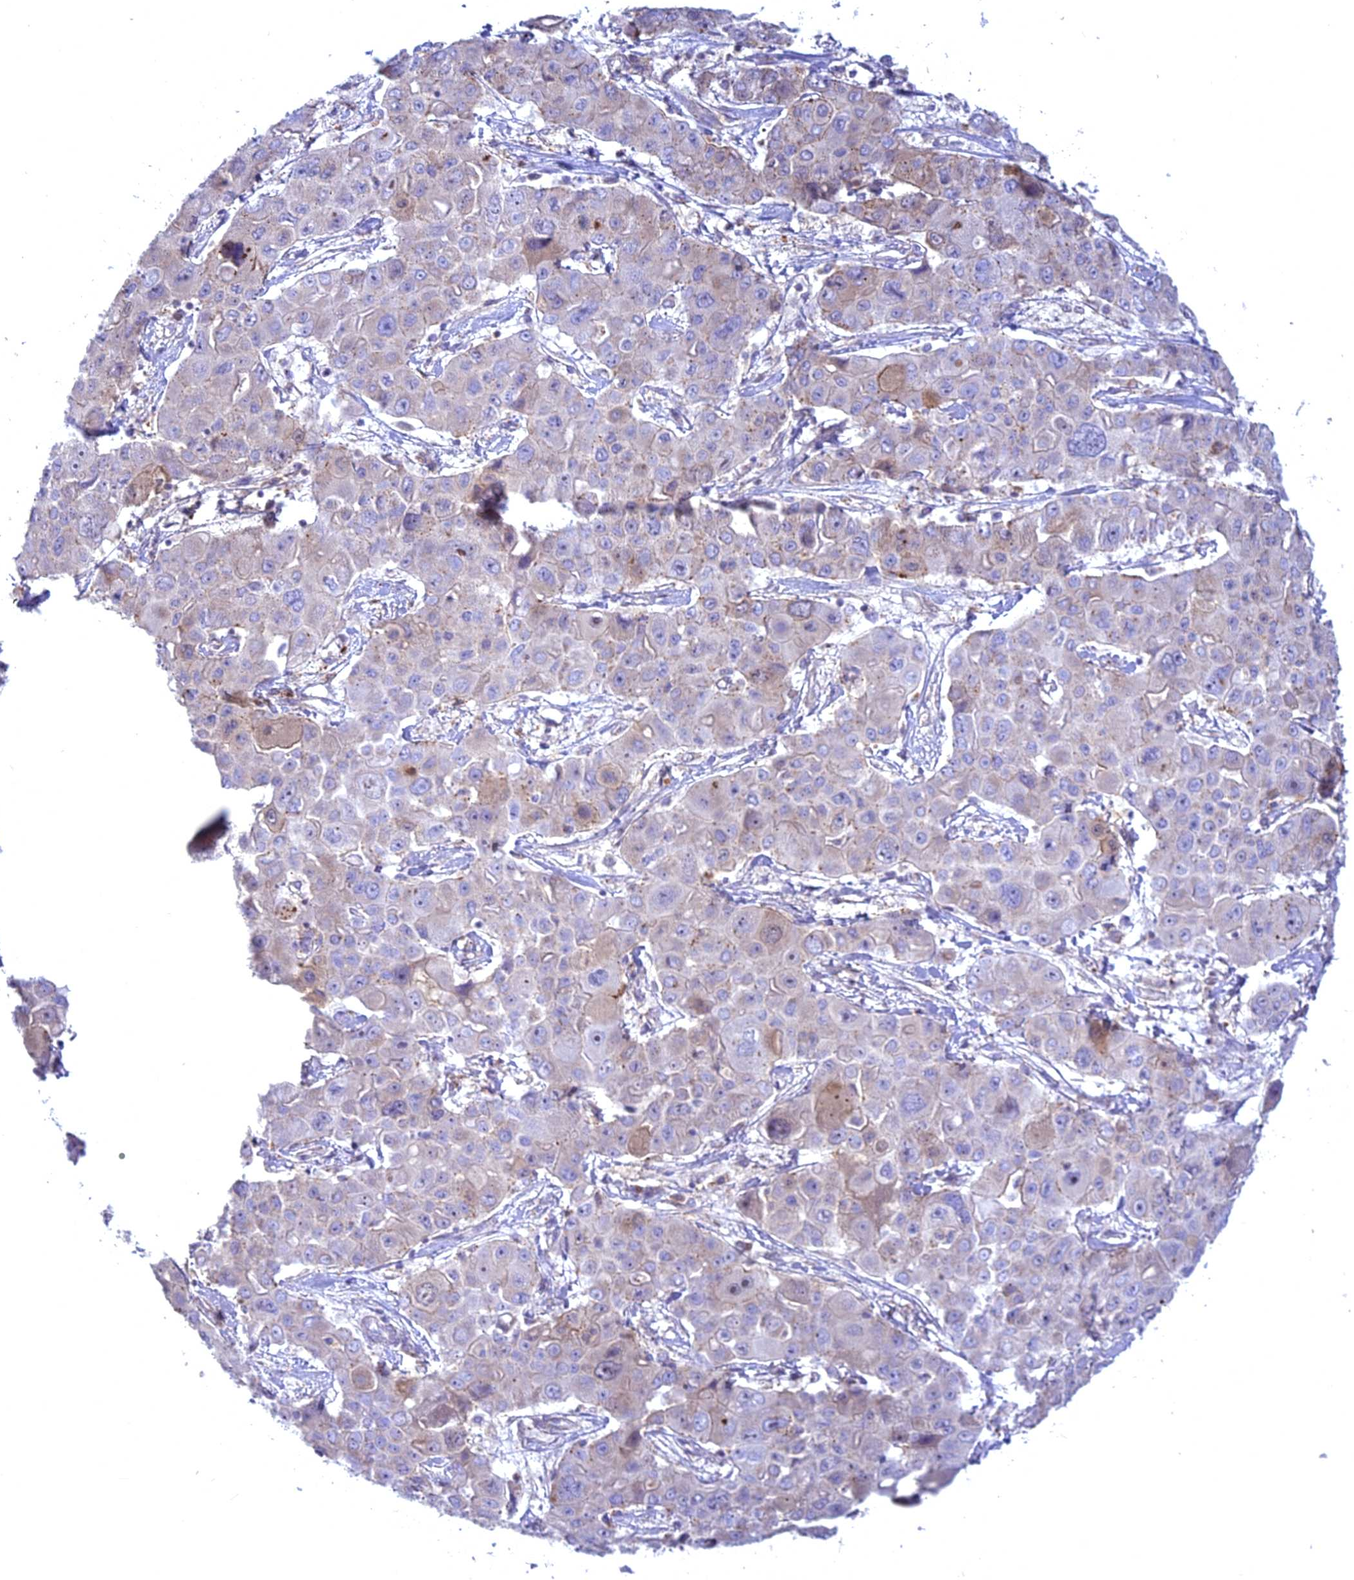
{"staining": {"intensity": "weak", "quantity": "<25%", "location": "cytoplasmic/membranous"}, "tissue": "liver cancer", "cell_type": "Tumor cells", "image_type": "cancer", "snomed": [{"axis": "morphology", "description": "Cholangiocarcinoma"}, {"axis": "topography", "description": "Liver"}], "caption": "Liver cholangiocarcinoma stained for a protein using IHC displays no staining tumor cells.", "gene": "CENPV", "patient": {"sex": "male", "age": 67}}